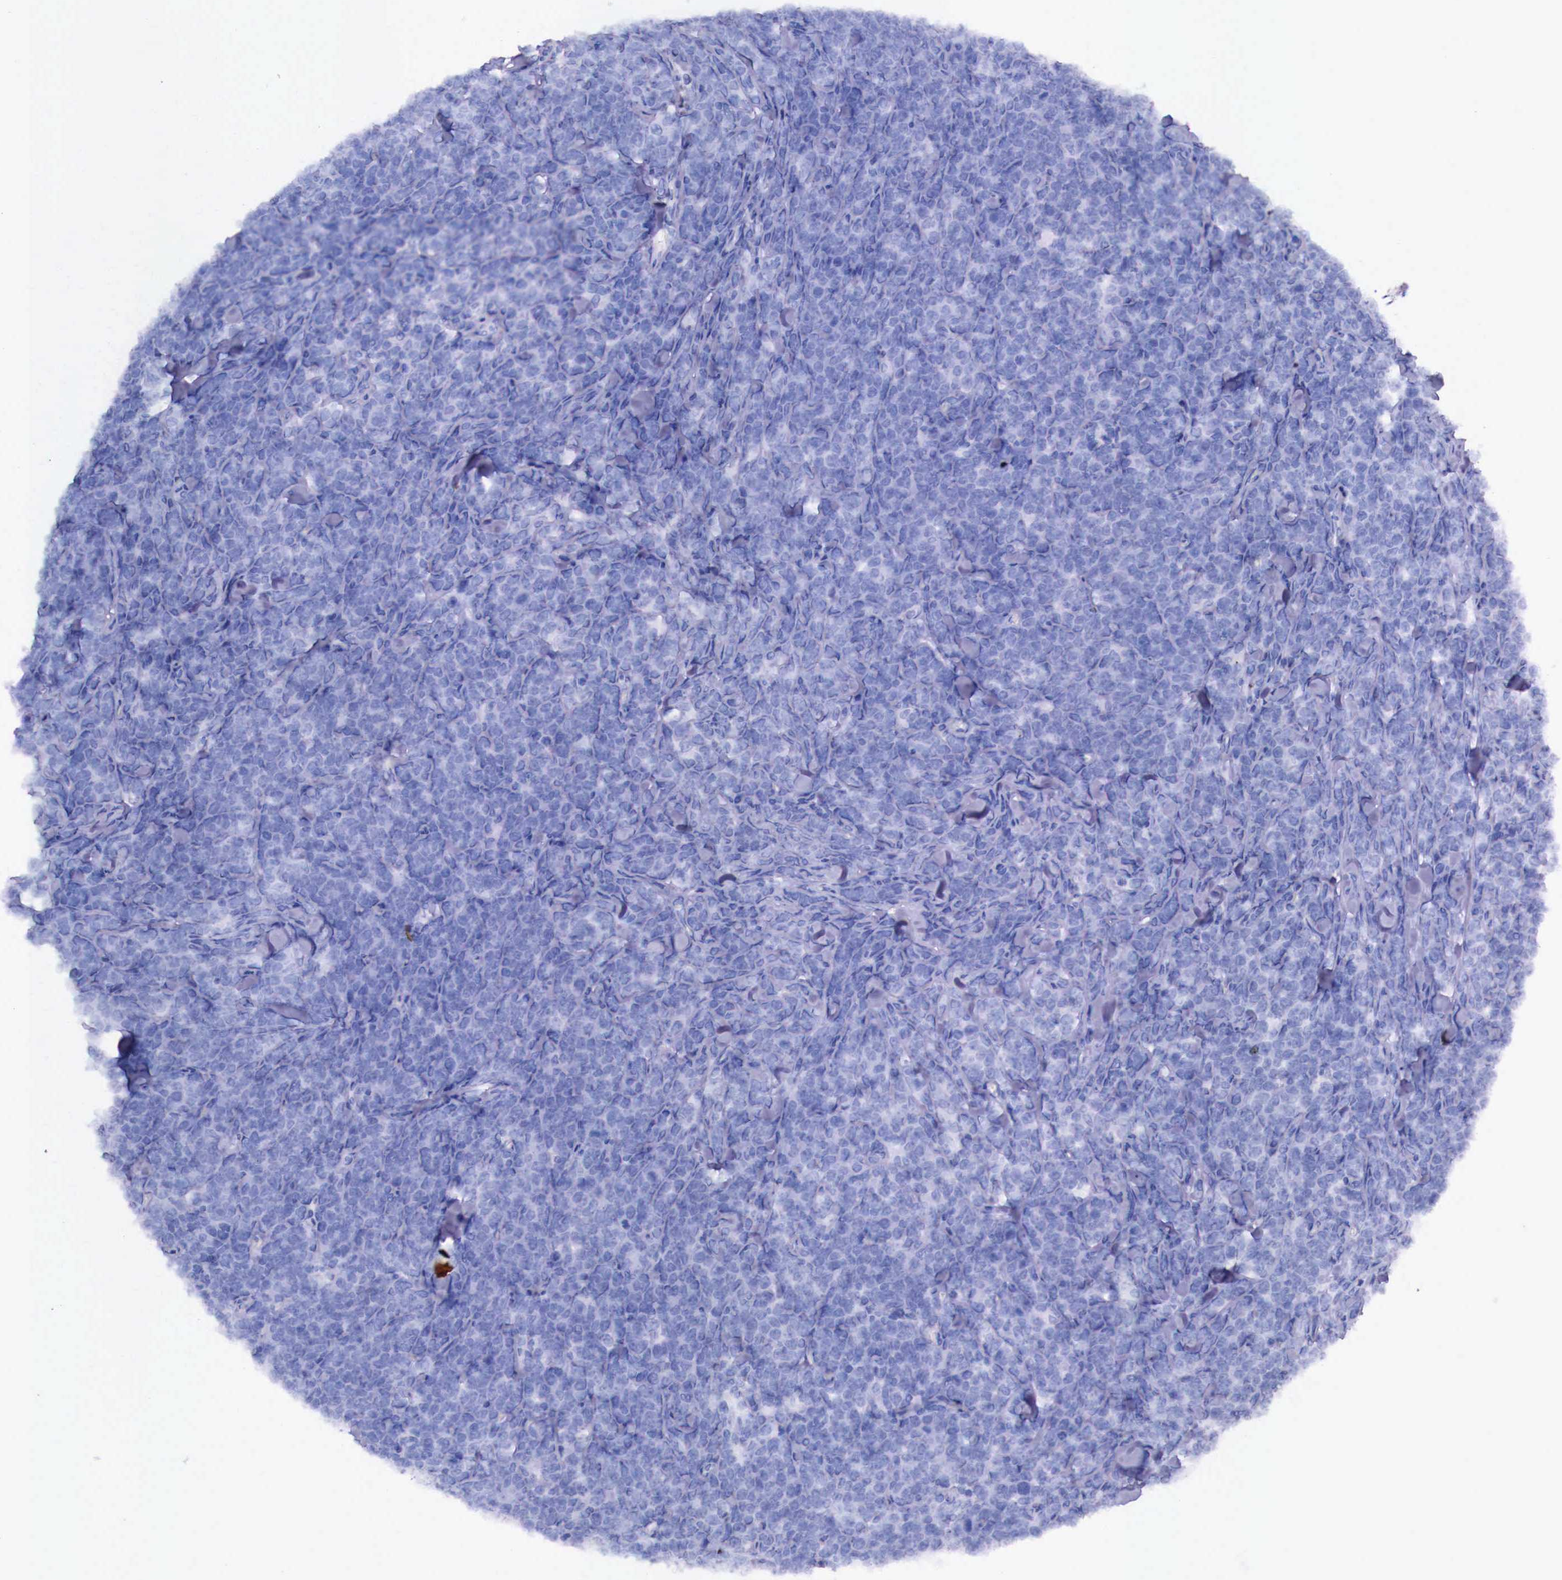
{"staining": {"intensity": "negative", "quantity": "none", "location": "none"}, "tissue": "lymphoma", "cell_type": "Tumor cells", "image_type": "cancer", "snomed": [{"axis": "morphology", "description": "Malignant lymphoma, non-Hodgkin's type, High grade"}, {"axis": "topography", "description": "Small intestine"}, {"axis": "topography", "description": "Colon"}], "caption": "Malignant lymphoma, non-Hodgkin's type (high-grade) was stained to show a protein in brown. There is no significant expression in tumor cells. (Stains: DAB immunohistochemistry (IHC) with hematoxylin counter stain, Microscopy: brightfield microscopy at high magnification).", "gene": "GRIPAP1", "patient": {"sex": "male", "age": 8}}